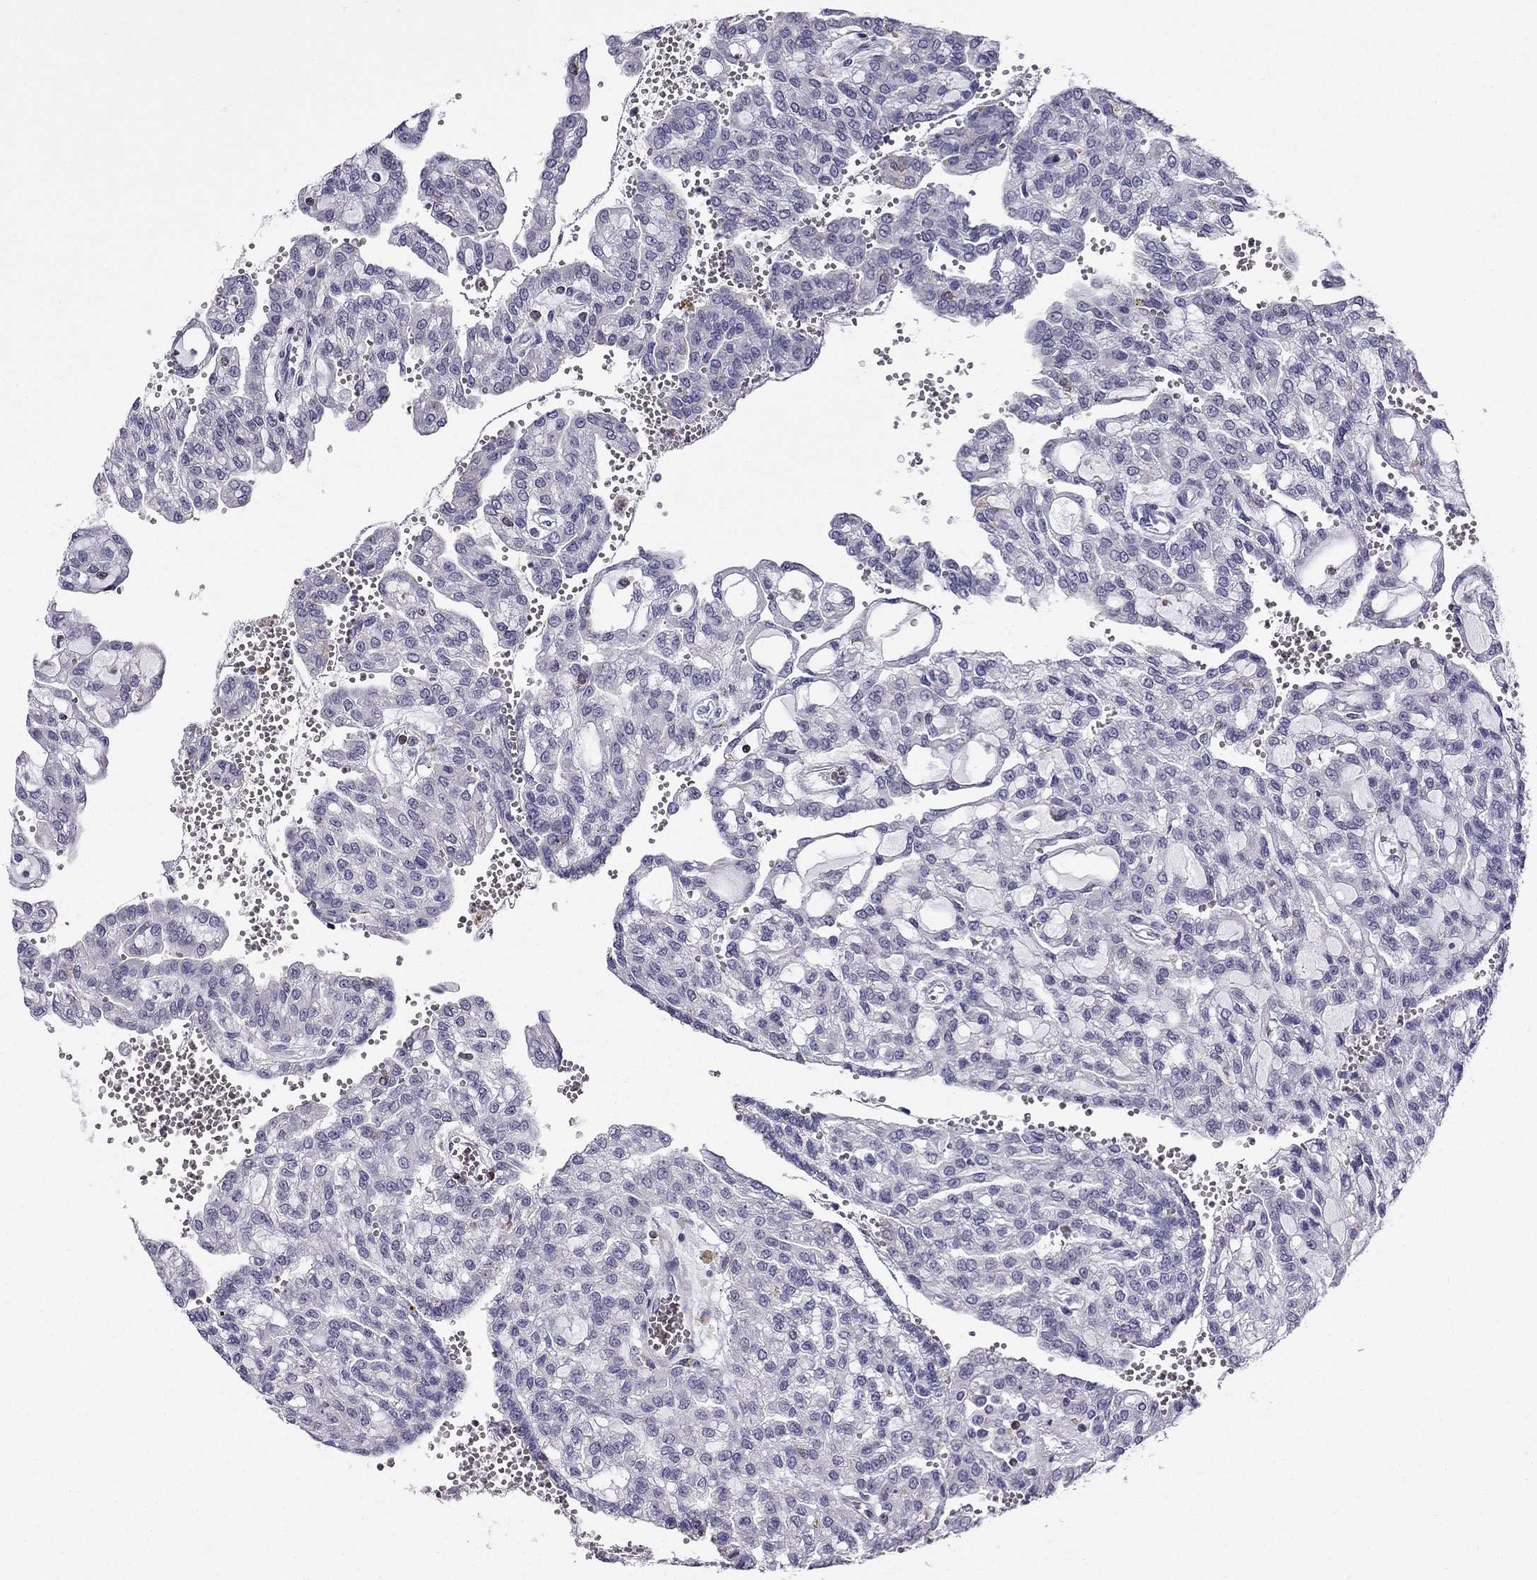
{"staining": {"intensity": "negative", "quantity": "none", "location": "none"}, "tissue": "renal cancer", "cell_type": "Tumor cells", "image_type": "cancer", "snomed": [{"axis": "morphology", "description": "Adenocarcinoma, NOS"}, {"axis": "topography", "description": "Kidney"}], "caption": "Immunohistochemistry micrograph of neoplastic tissue: adenocarcinoma (renal) stained with DAB shows no significant protein staining in tumor cells.", "gene": "CCK", "patient": {"sex": "male", "age": 63}}